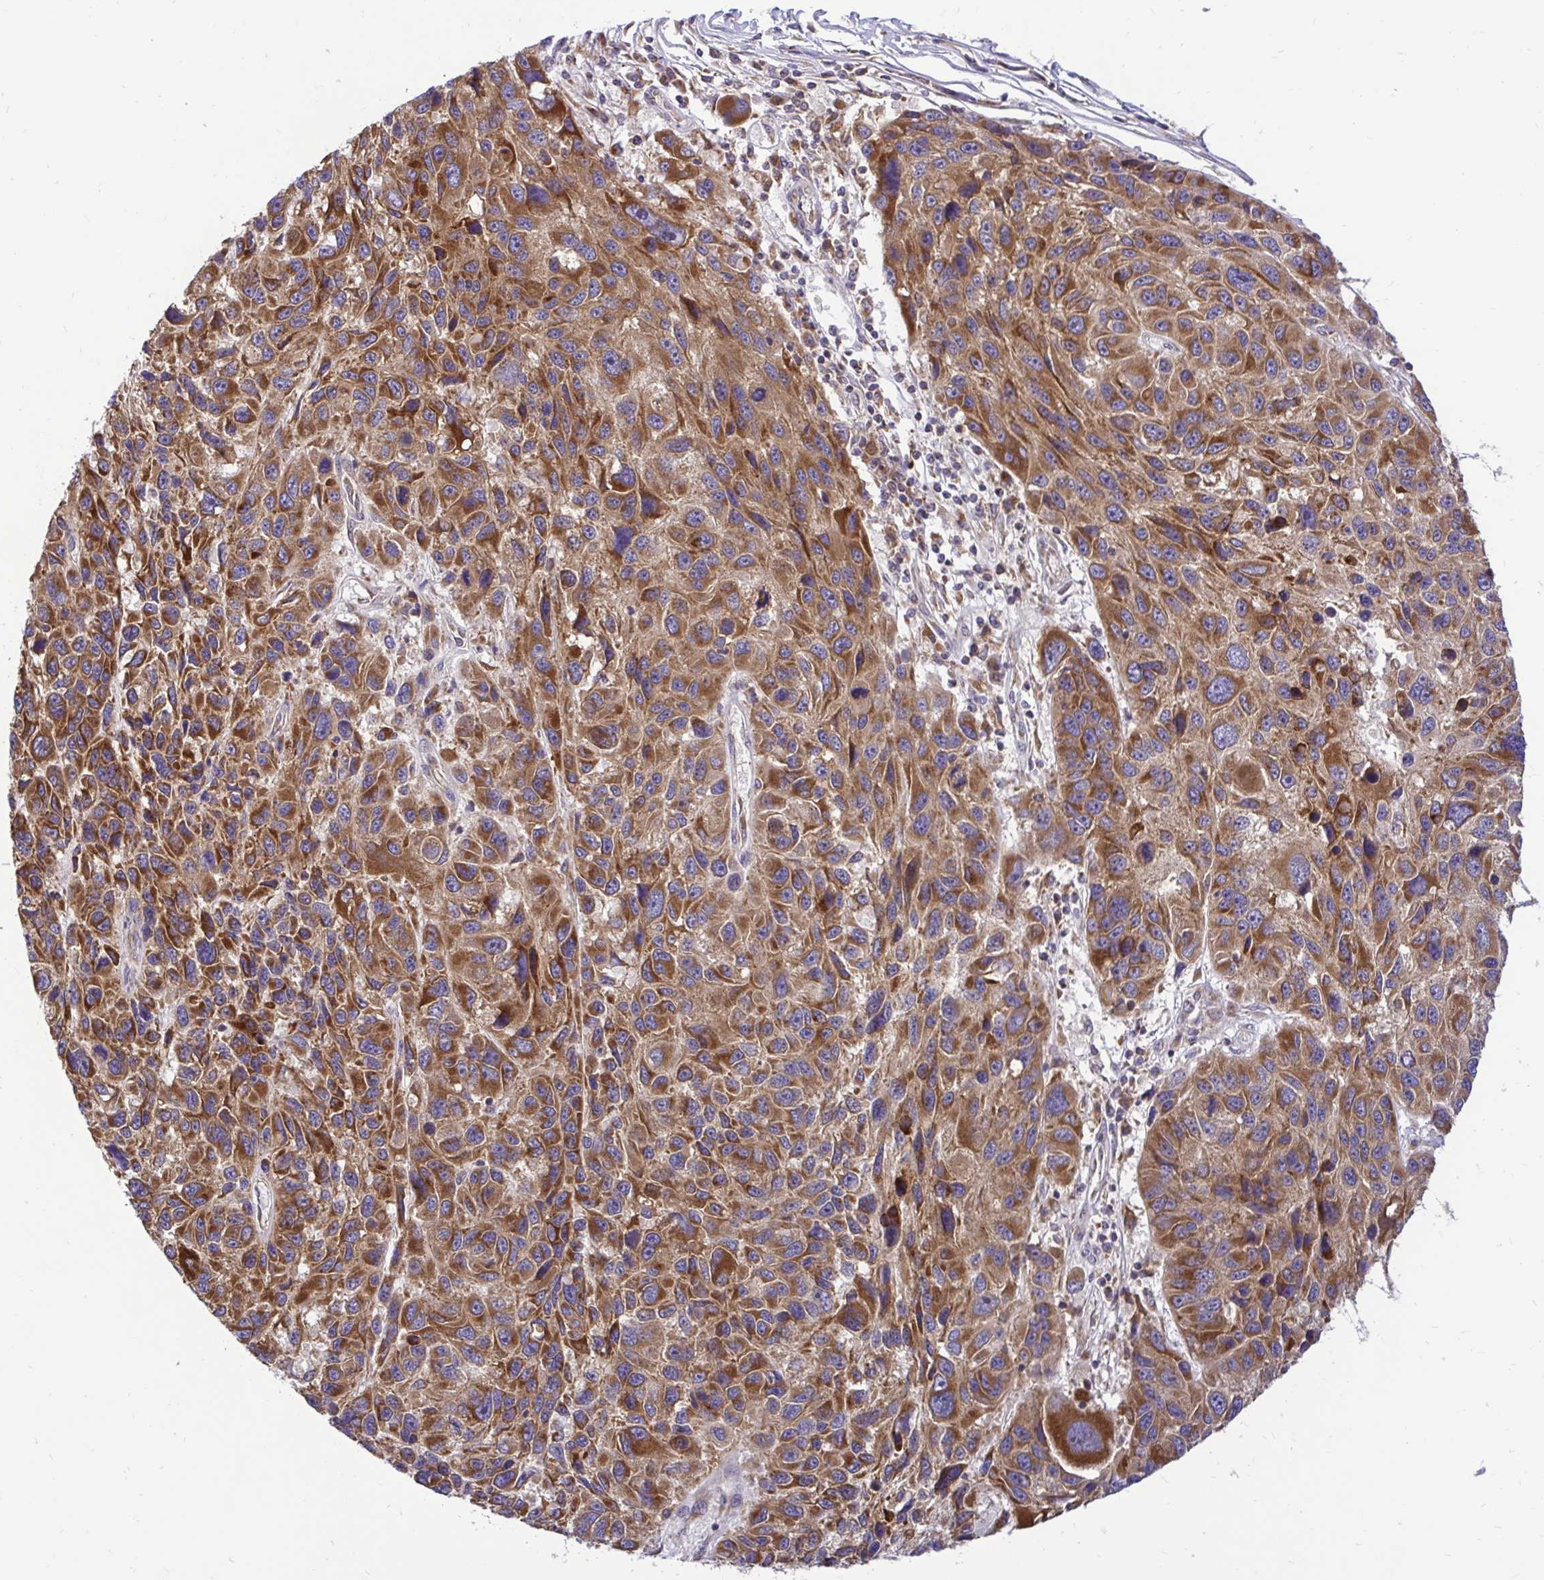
{"staining": {"intensity": "strong", "quantity": ">75%", "location": "cytoplasmic/membranous"}, "tissue": "melanoma", "cell_type": "Tumor cells", "image_type": "cancer", "snomed": [{"axis": "morphology", "description": "Malignant melanoma, NOS"}, {"axis": "topography", "description": "Skin"}], "caption": "Melanoma stained for a protein (brown) demonstrates strong cytoplasmic/membranous positive expression in approximately >75% of tumor cells.", "gene": "VTI1B", "patient": {"sex": "male", "age": 53}}